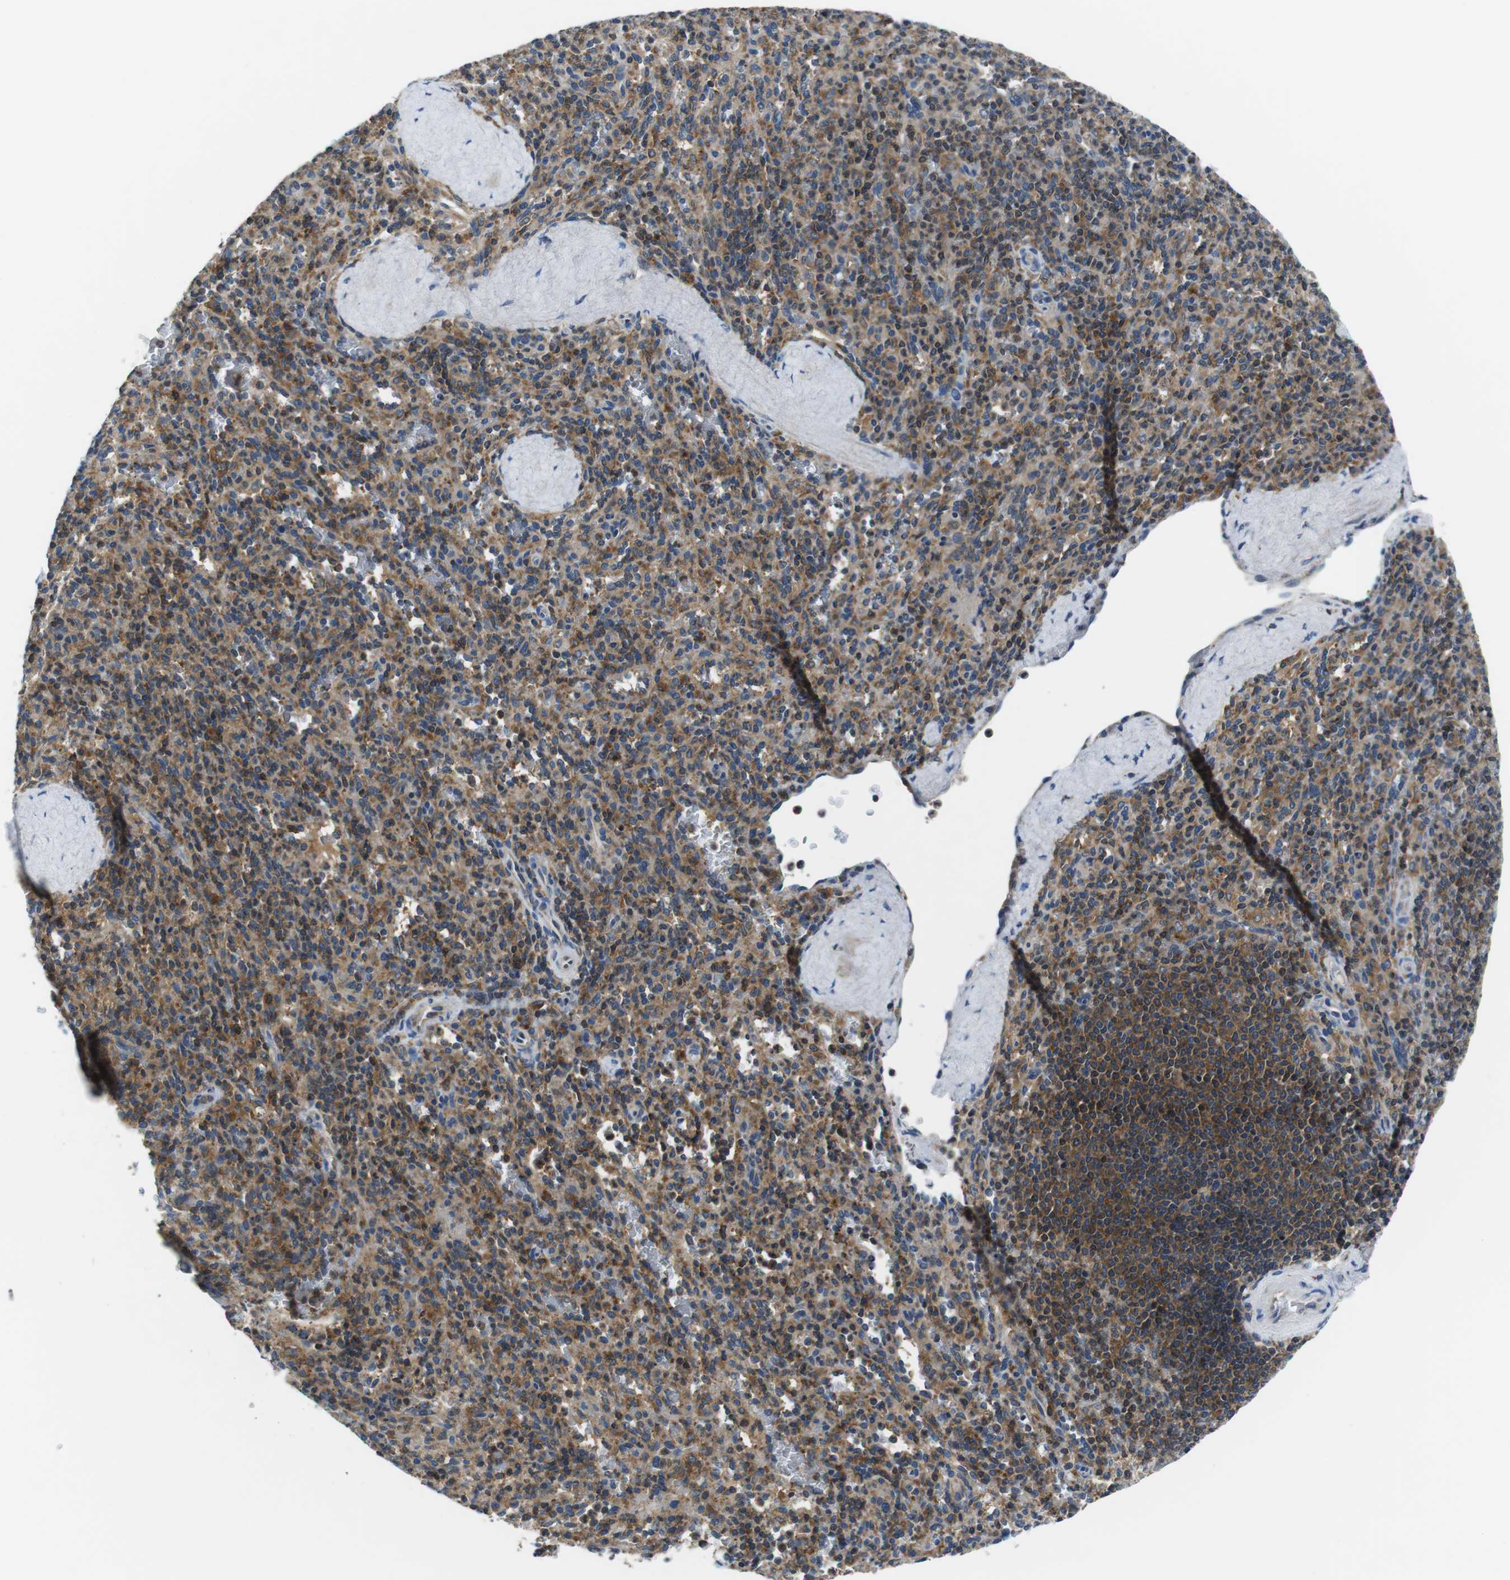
{"staining": {"intensity": "moderate", "quantity": "<25%", "location": "cytoplasmic/membranous"}, "tissue": "spleen", "cell_type": "Cells in red pulp", "image_type": "normal", "snomed": [{"axis": "morphology", "description": "Normal tissue, NOS"}, {"axis": "topography", "description": "Spleen"}], "caption": "Normal spleen reveals moderate cytoplasmic/membranous staining in about <25% of cells in red pulp, visualized by immunohistochemistry.", "gene": "PIK3CD", "patient": {"sex": "male", "age": 36}}